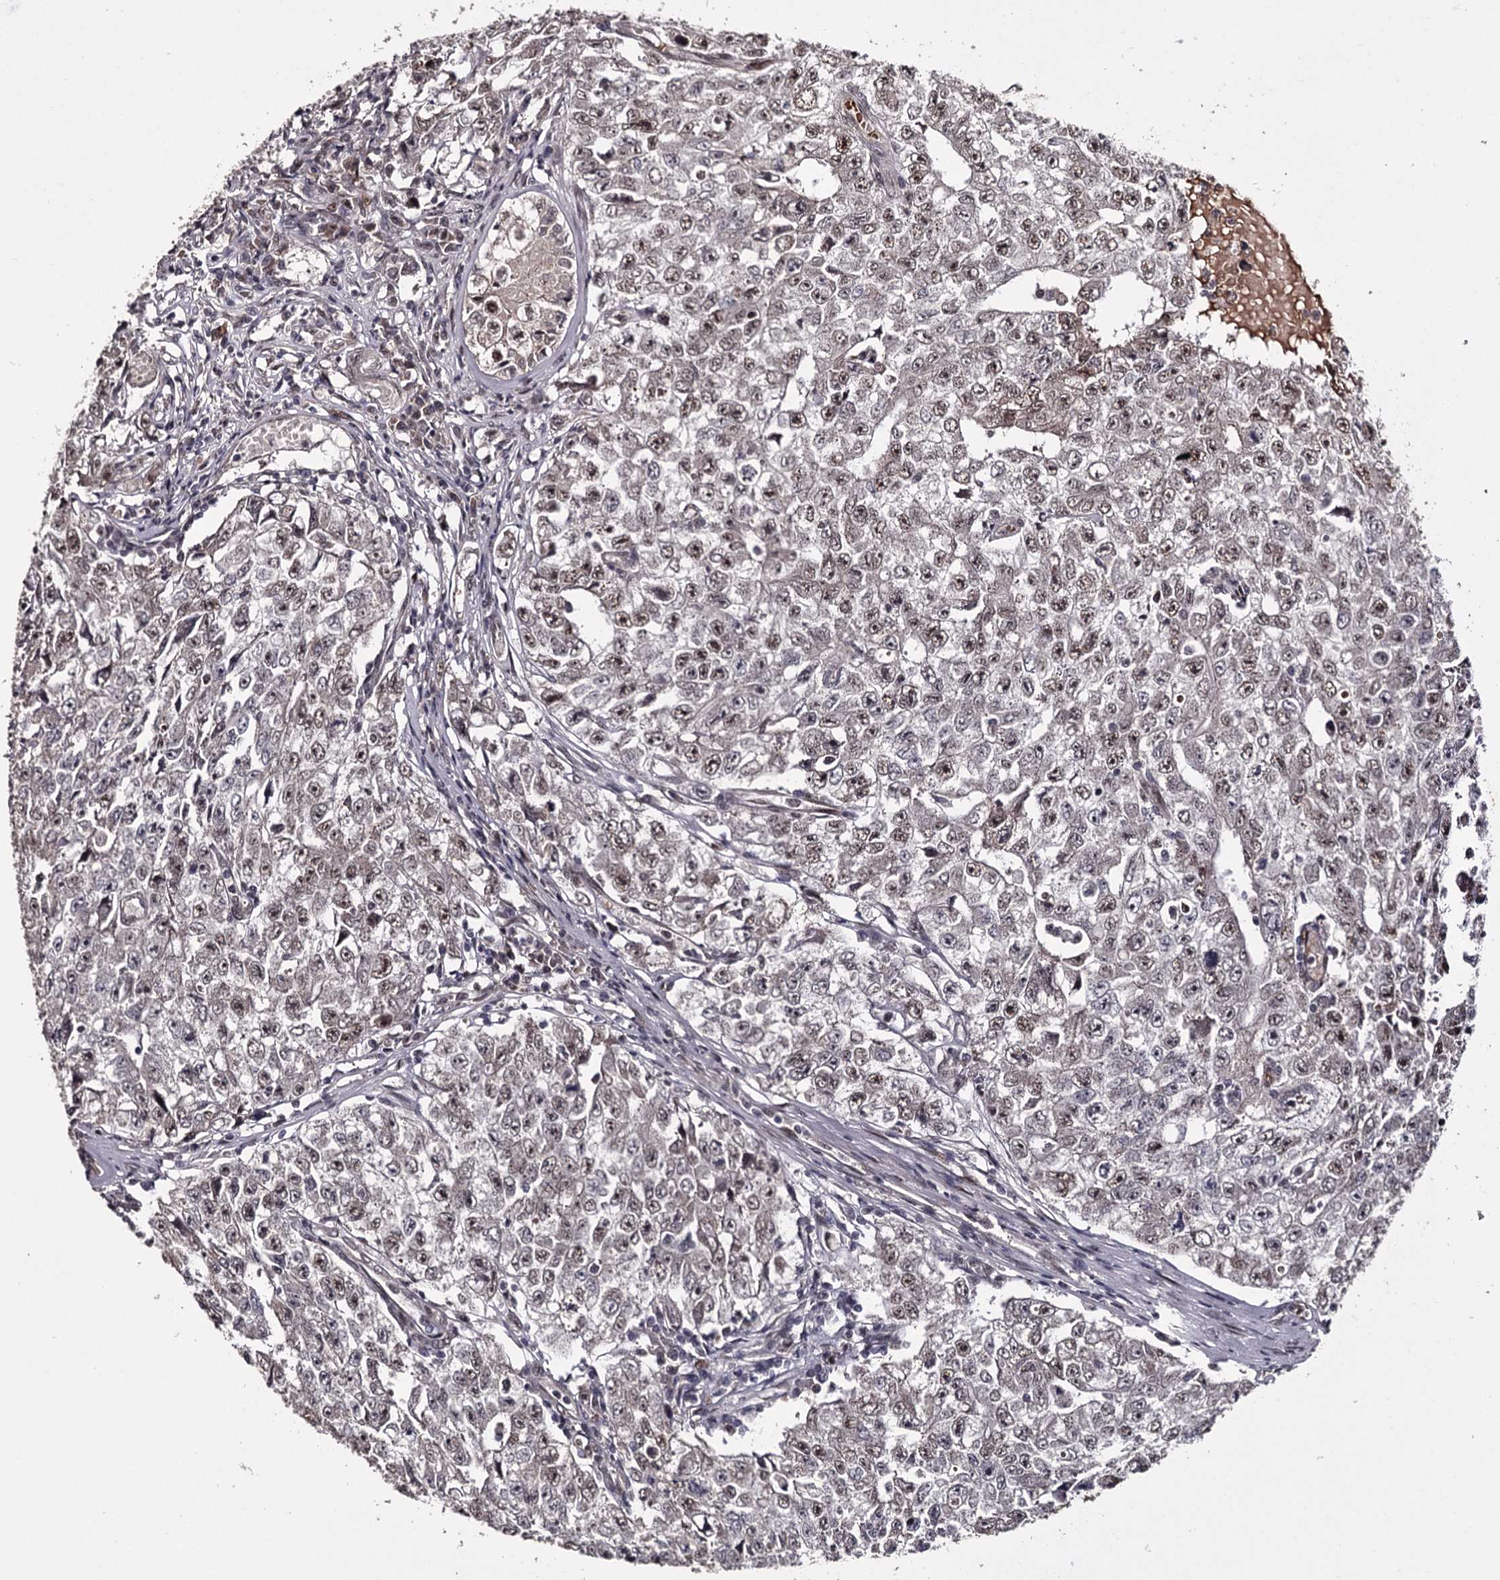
{"staining": {"intensity": "moderate", "quantity": ">75%", "location": "nuclear"}, "tissue": "testis cancer", "cell_type": "Tumor cells", "image_type": "cancer", "snomed": [{"axis": "morphology", "description": "Carcinoma, Embryonal, NOS"}, {"axis": "topography", "description": "Testis"}], "caption": "This photomicrograph shows embryonal carcinoma (testis) stained with IHC to label a protein in brown. The nuclear of tumor cells show moderate positivity for the protein. Nuclei are counter-stained blue.", "gene": "RNF44", "patient": {"sex": "male", "age": 17}}